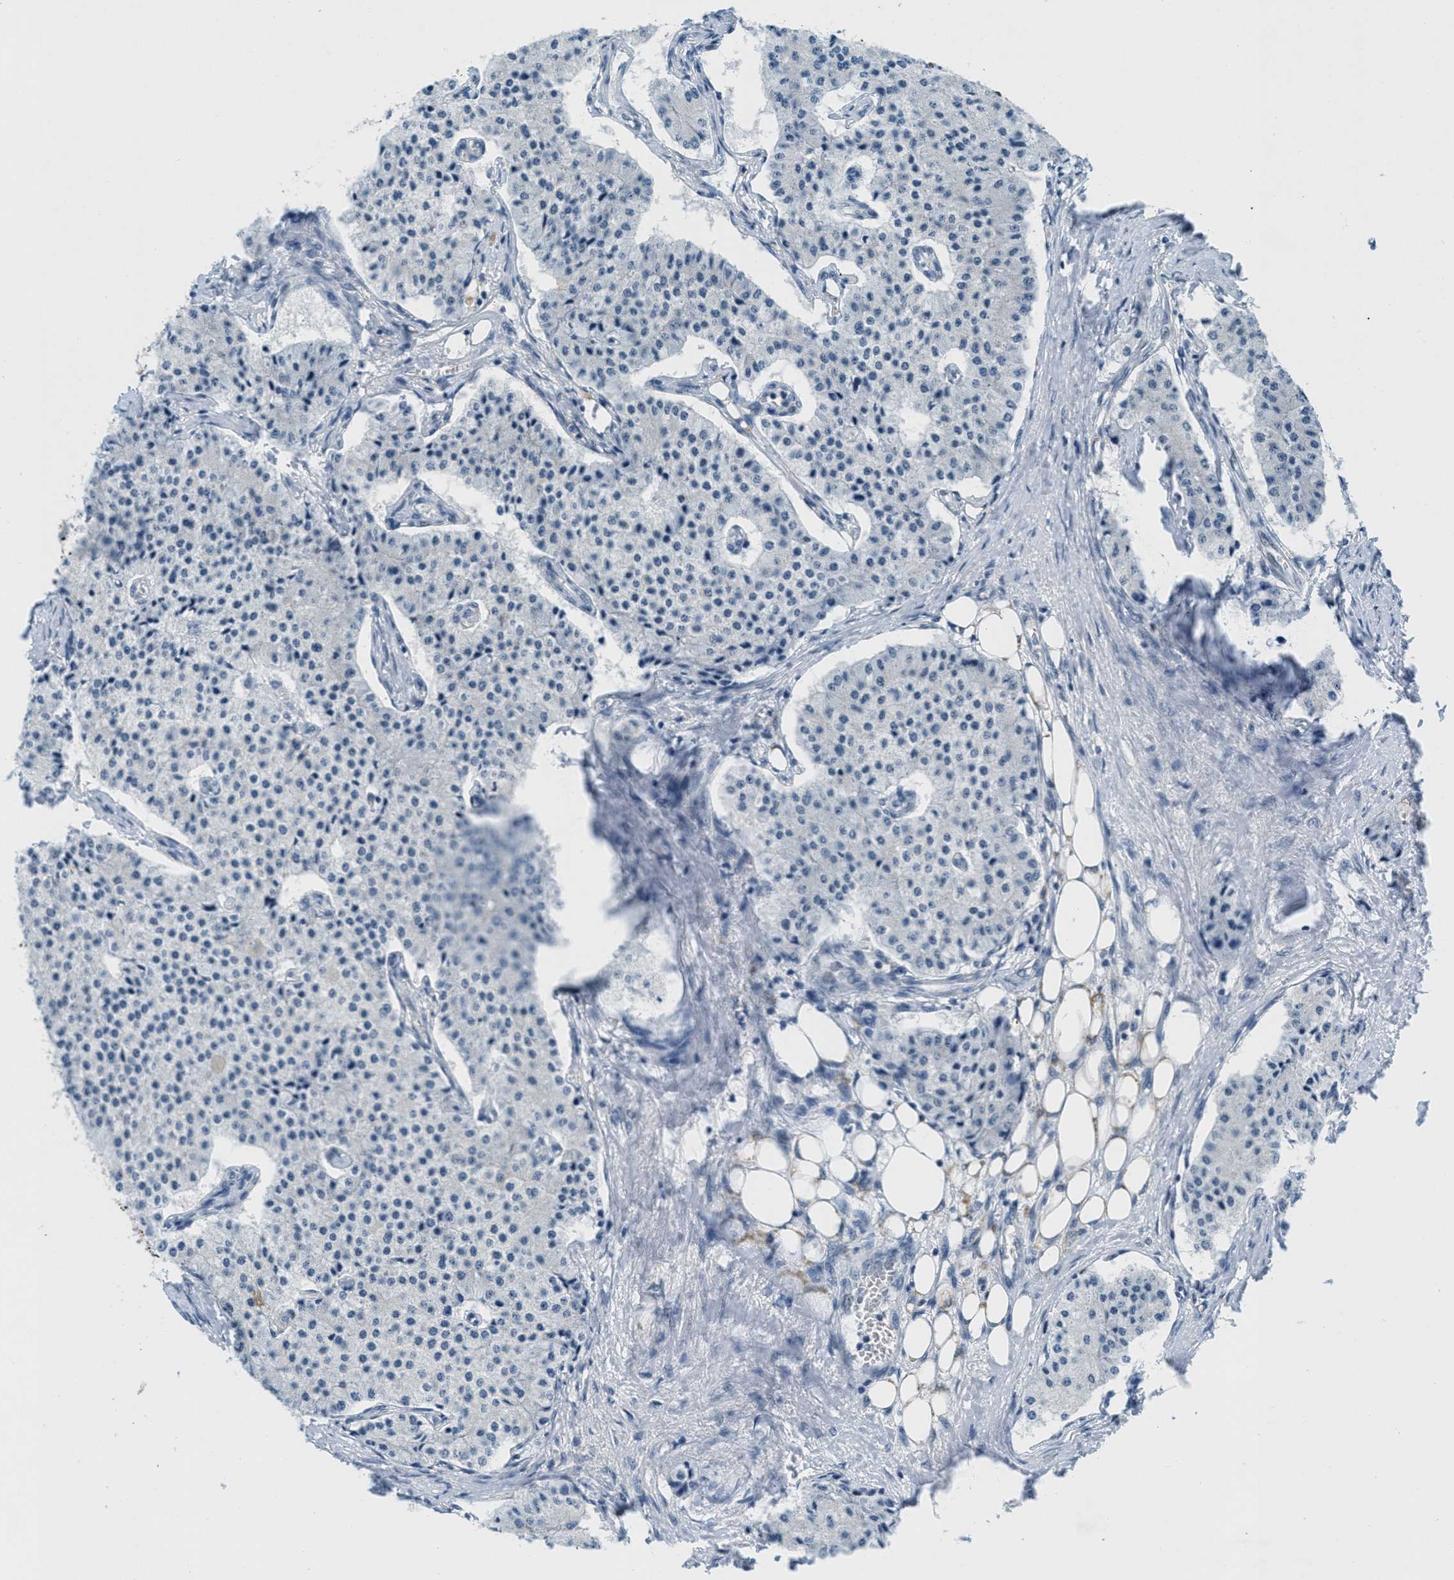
{"staining": {"intensity": "negative", "quantity": "none", "location": "none"}, "tissue": "carcinoid", "cell_type": "Tumor cells", "image_type": "cancer", "snomed": [{"axis": "morphology", "description": "Carcinoid, malignant, NOS"}, {"axis": "topography", "description": "Colon"}], "caption": "Carcinoid (malignant) was stained to show a protein in brown. There is no significant positivity in tumor cells.", "gene": "HS3ST2", "patient": {"sex": "female", "age": 52}}